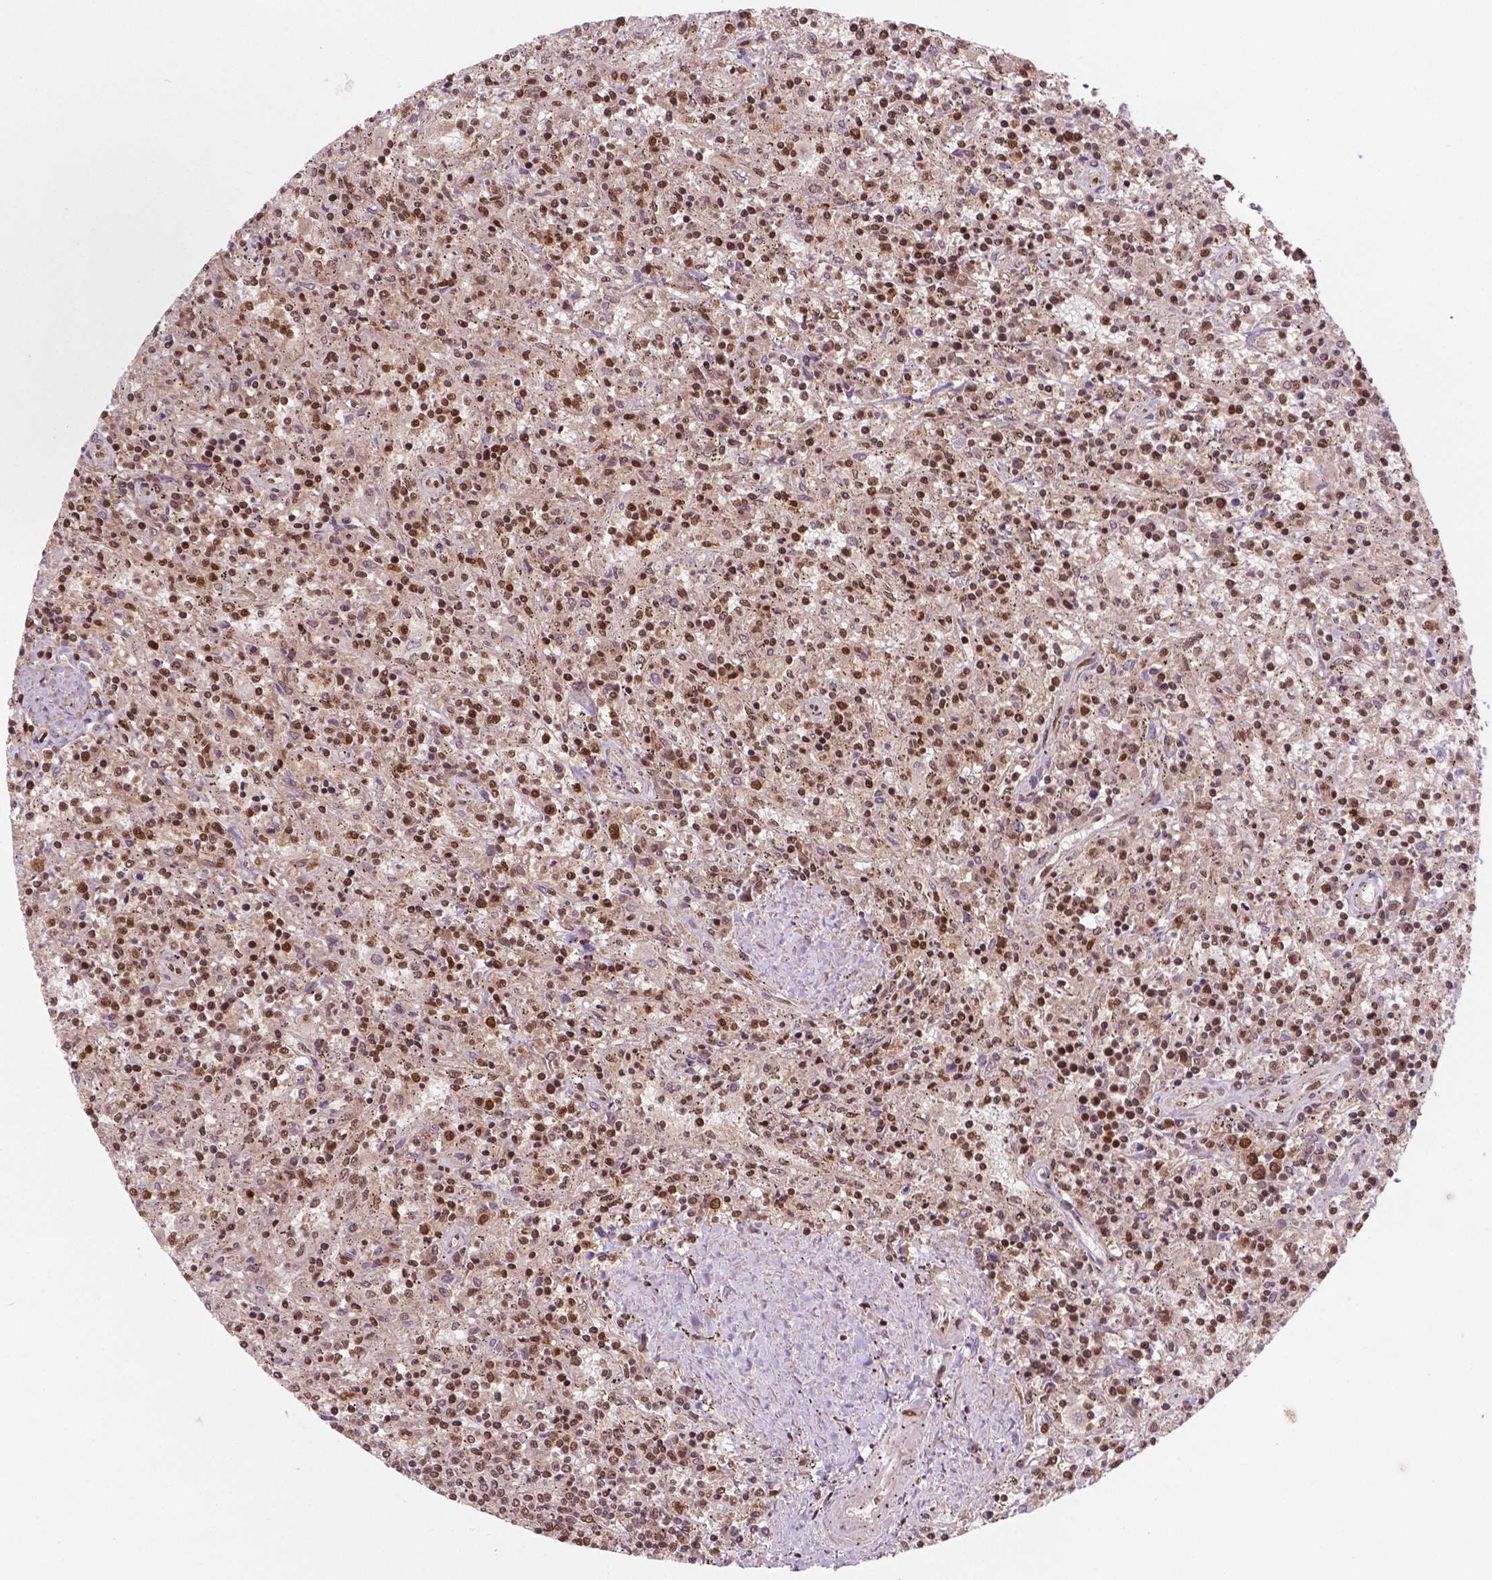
{"staining": {"intensity": "strong", "quantity": ">75%", "location": "nuclear"}, "tissue": "lymphoma", "cell_type": "Tumor cells", "image_type": "cancer", "snomed": [{"axis": "morphology", "description": "Malignant lymphoma, non-Hodgkin's type, Low grade"}, {"axis": "topography", "description": "Spleen"}], "caption": "Immunohistochemistry (DAB (3,3'-diaminobenzidine)) staining of human lymphoma reveals strong nuclear protein staining in about >75% of tumor cells.", "gene": "SIRT6", "patient": {"sex": "male", "age": 62}}